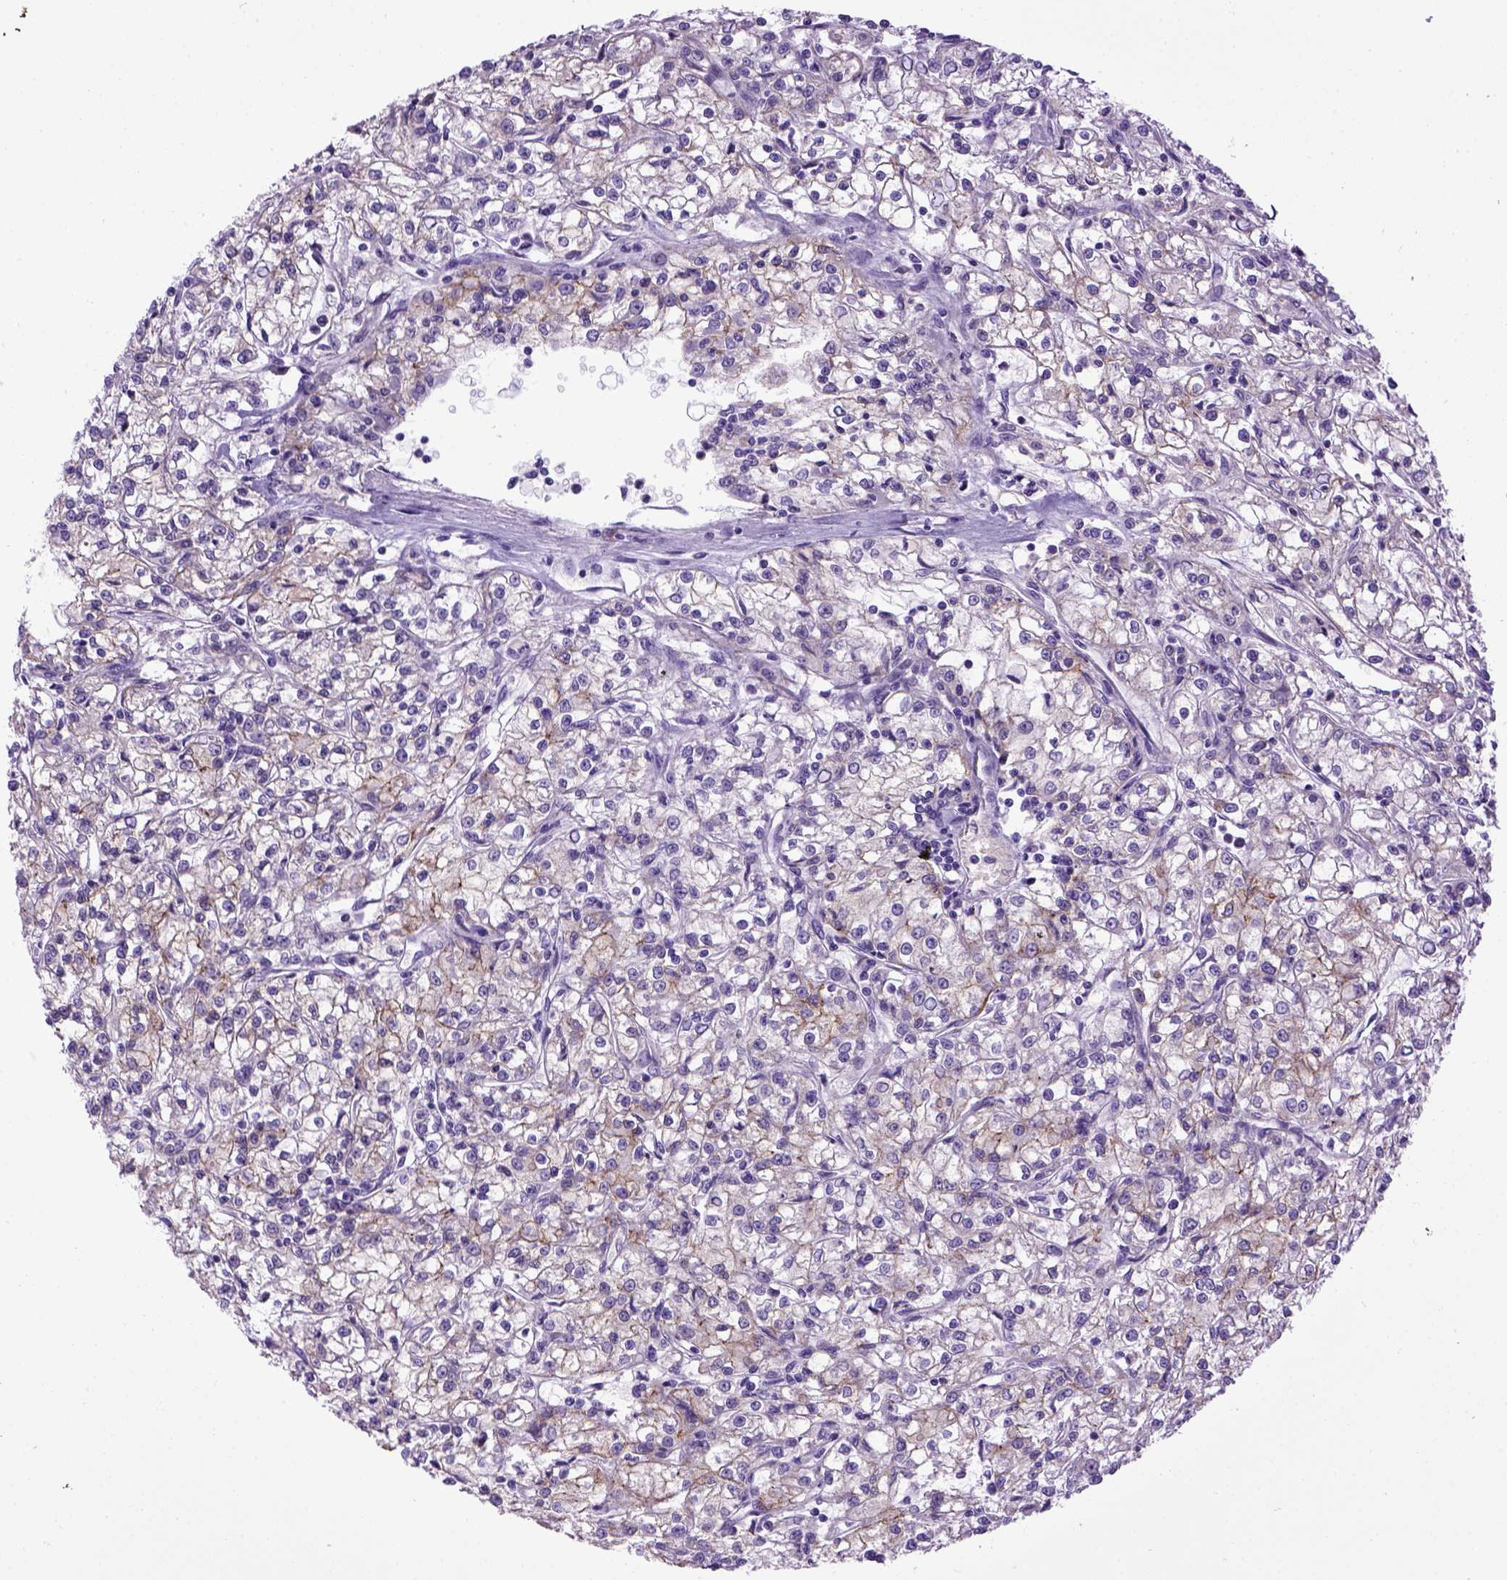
{"staining": {"intensity": "weak", "quantity": "<25%", "location": "cytoplasmic/membranous"}, "tissue": "renal cancer", "cell_type": "Tumor cells", "image_type": "cancer", "snomed": [{"axis": "morphology", "description": "Adenocarcinoma, NOS"}, {"axis": "topography", "description": "Kidney"}], "caption": "This photomicrograph is of adenocarcinoma (renal) stained with immunohistochemistry to label a protein in brown with the nuclei are counter-stained blue. There is no staining in tumor cells.", "gene": "CDH1", "patient": {"sex": "female", "age": 59}}